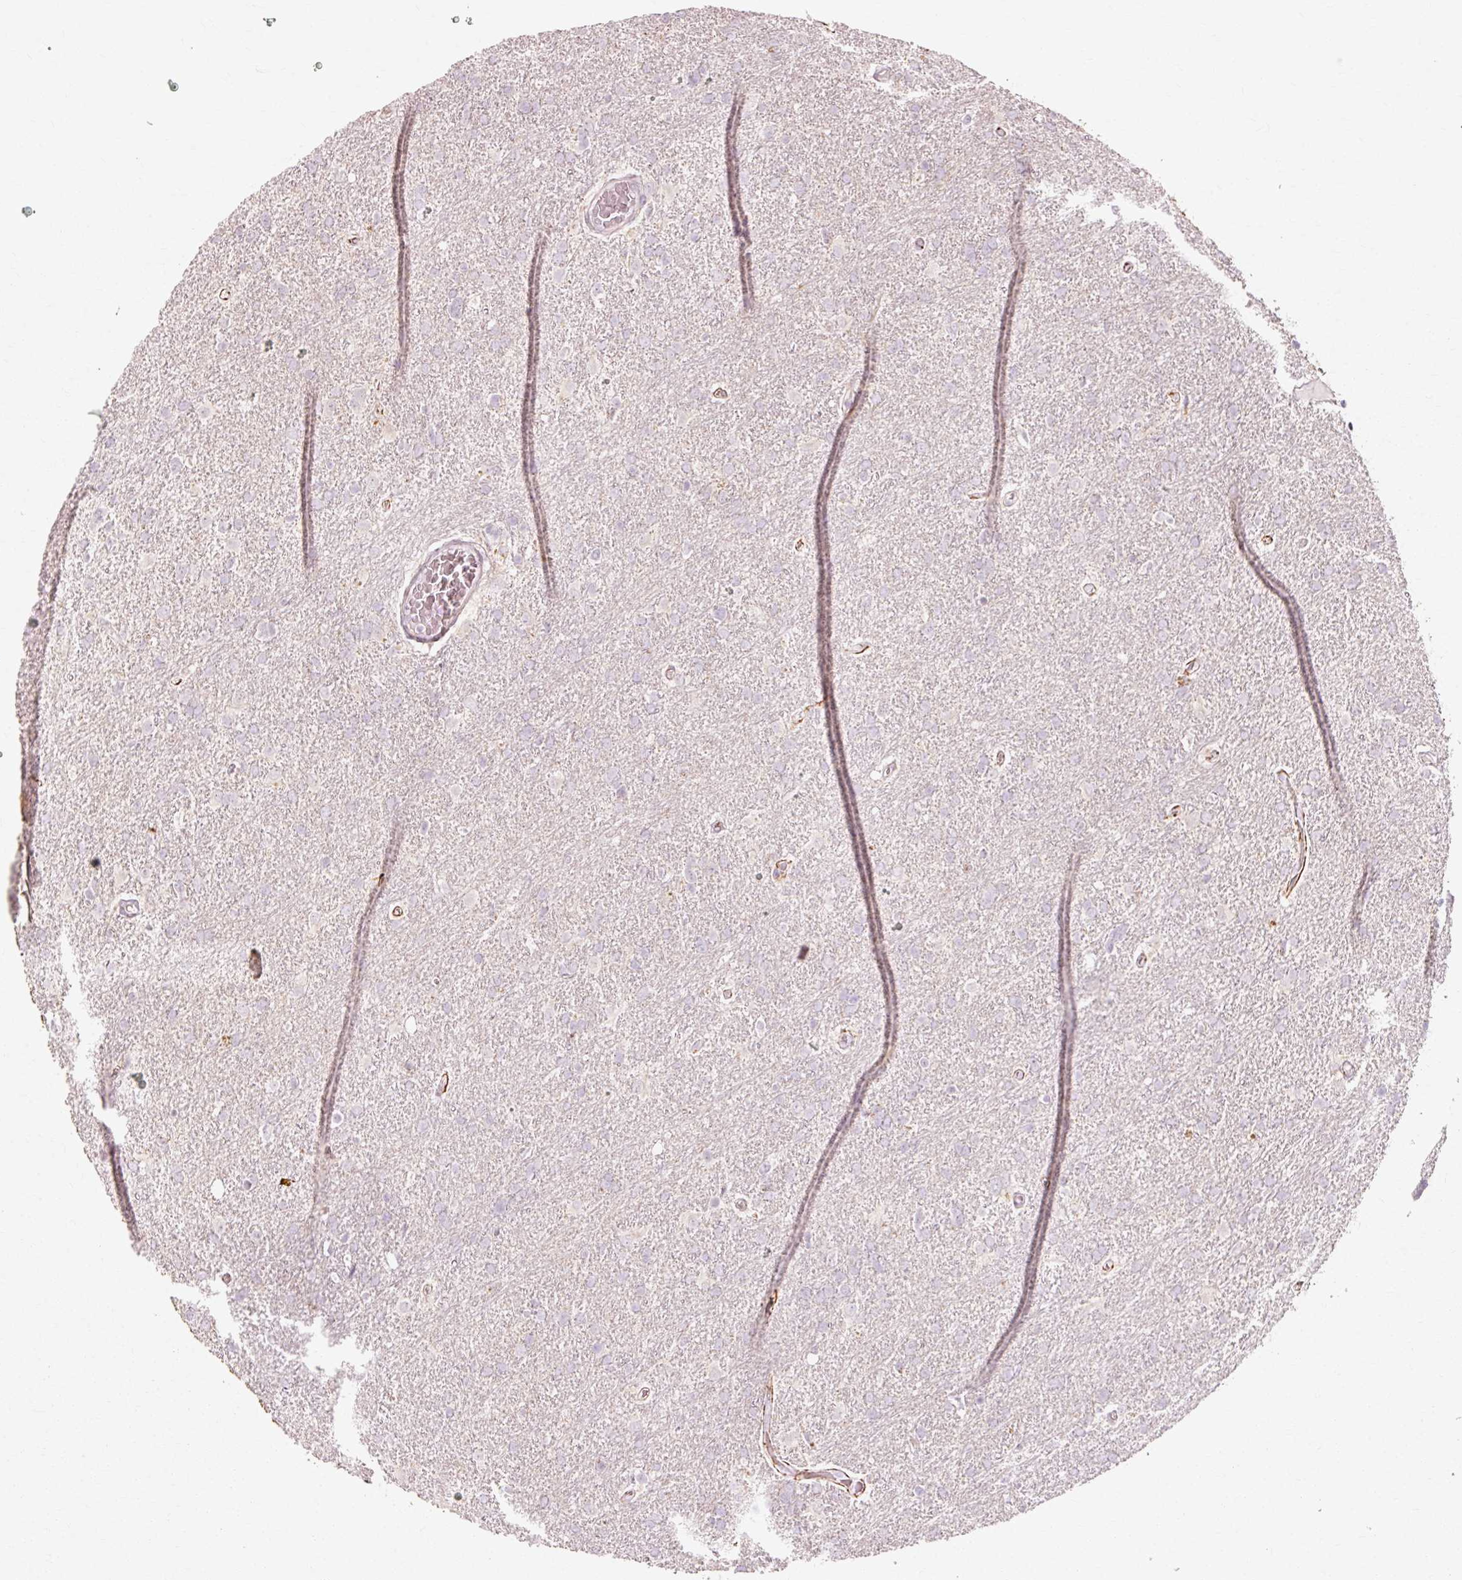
{"staining": {"intensity": "negative", "quantity": "none", "location": "none"}, "tissue": "glioma", "cell_type": "Tumor cells", "image_type": "cancer", "snomed": [{"axis": "morphology", "description": "Glioma, malignant, High grade"}, {"axis": "topography", "description": "Brain"}], "caption": "This is an immunohistochemistry (IHC) micrograph of human glioma. There is no expression in tumor cells.", "gene": "TRIM73", "patient": {"sex": "male", "age": 61}}